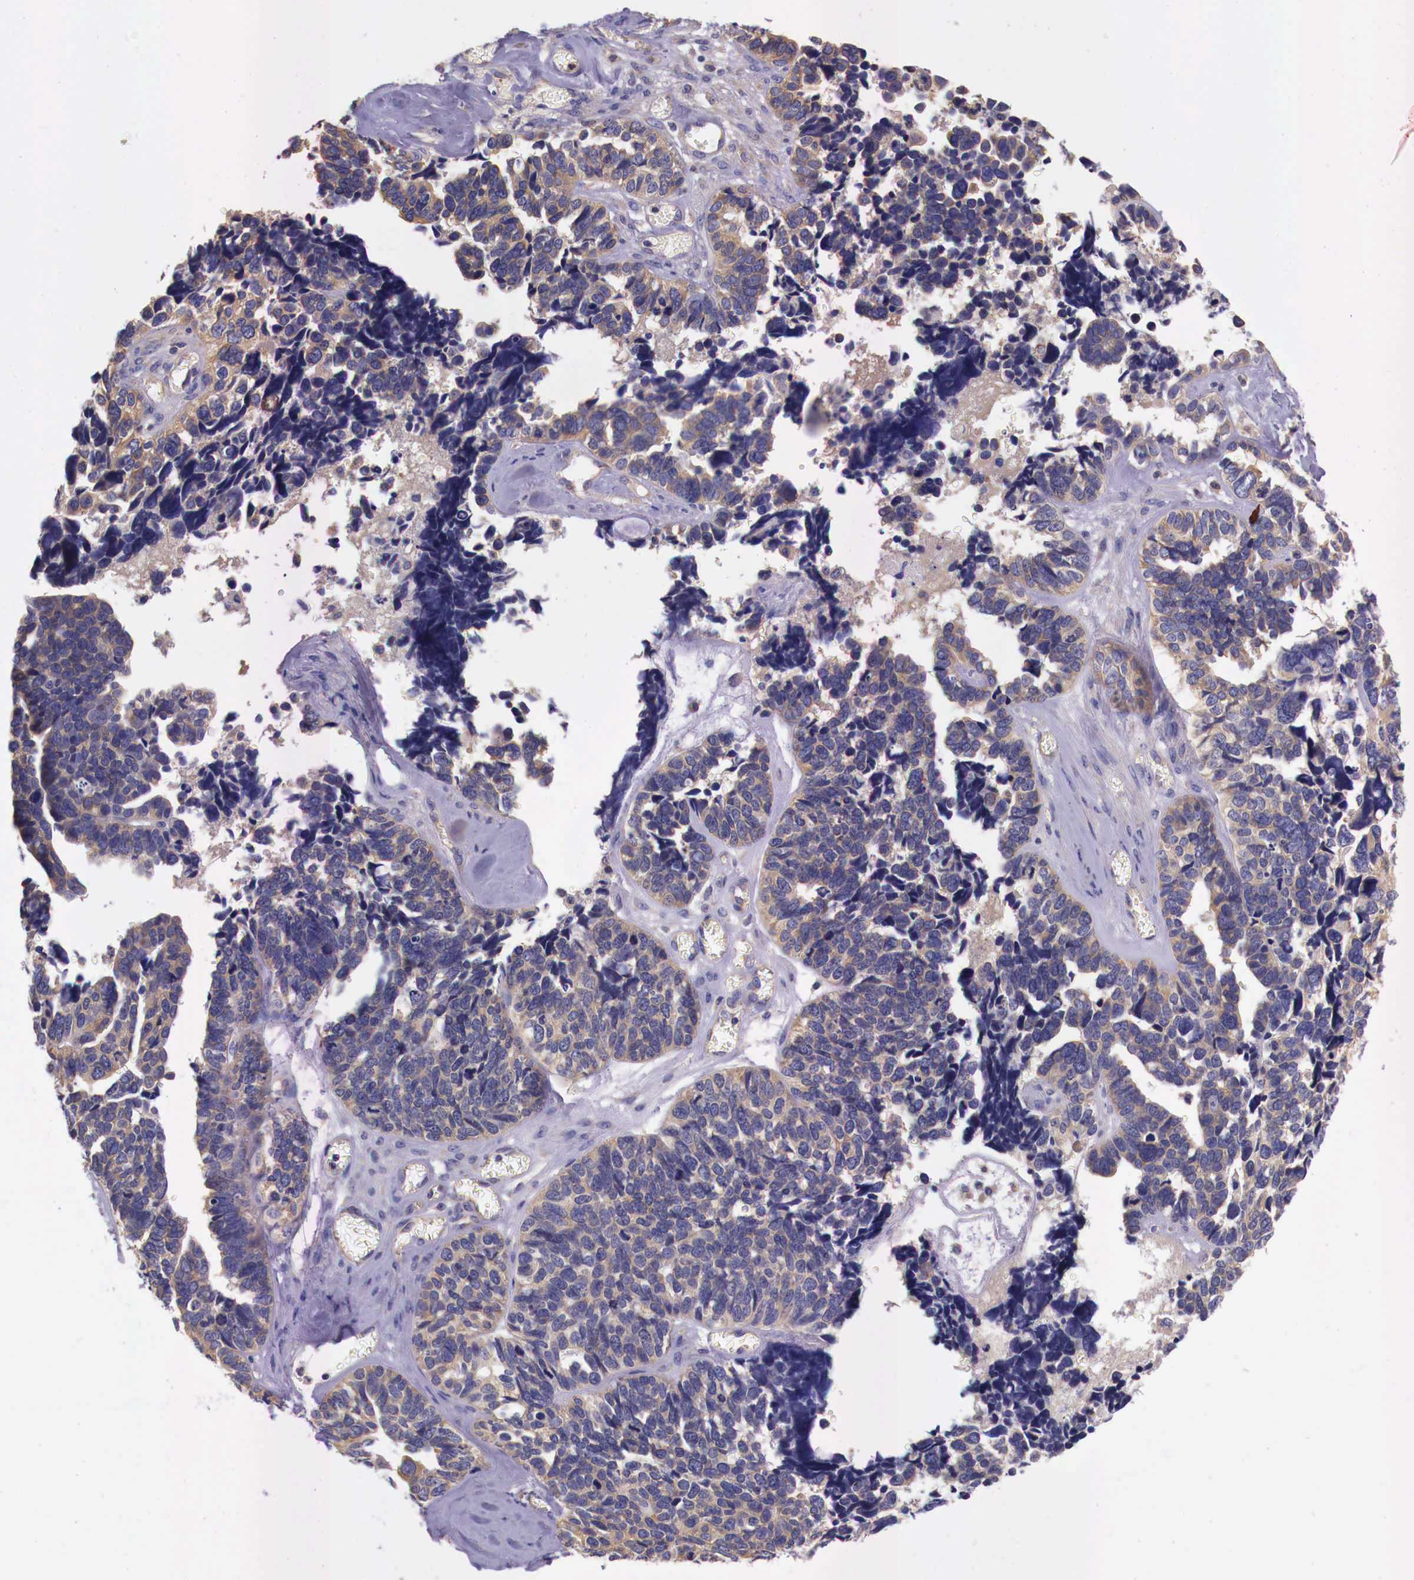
{"staining": {"intensity": "weak", "quantity": "25%-75%", "location": "cytoplasmic/membranous"}, "tissue": "ovarian cancer", "cell_type": "Tumor cells", "image_type": "cancer", "snomed": [{"axis": "morphology", "description": "Cystadenocarcinoma, serous, NOS"}, {"axis": "topography", "description": "Ovary"}], "caption": "DAB (3,3'-diaminobenzidine) immunohistochemical staining of human ovarian cancer shows weak cytoplasmic/membranous protein expression in approximately 25%-75% of tumor cells. (Stains: DAB in brown, nuclei in blue, Microscopy: brightfield microscopy at high magnification).", "gene": "GRIPAP1", "patient": {"sex": "female", "age": 77}}